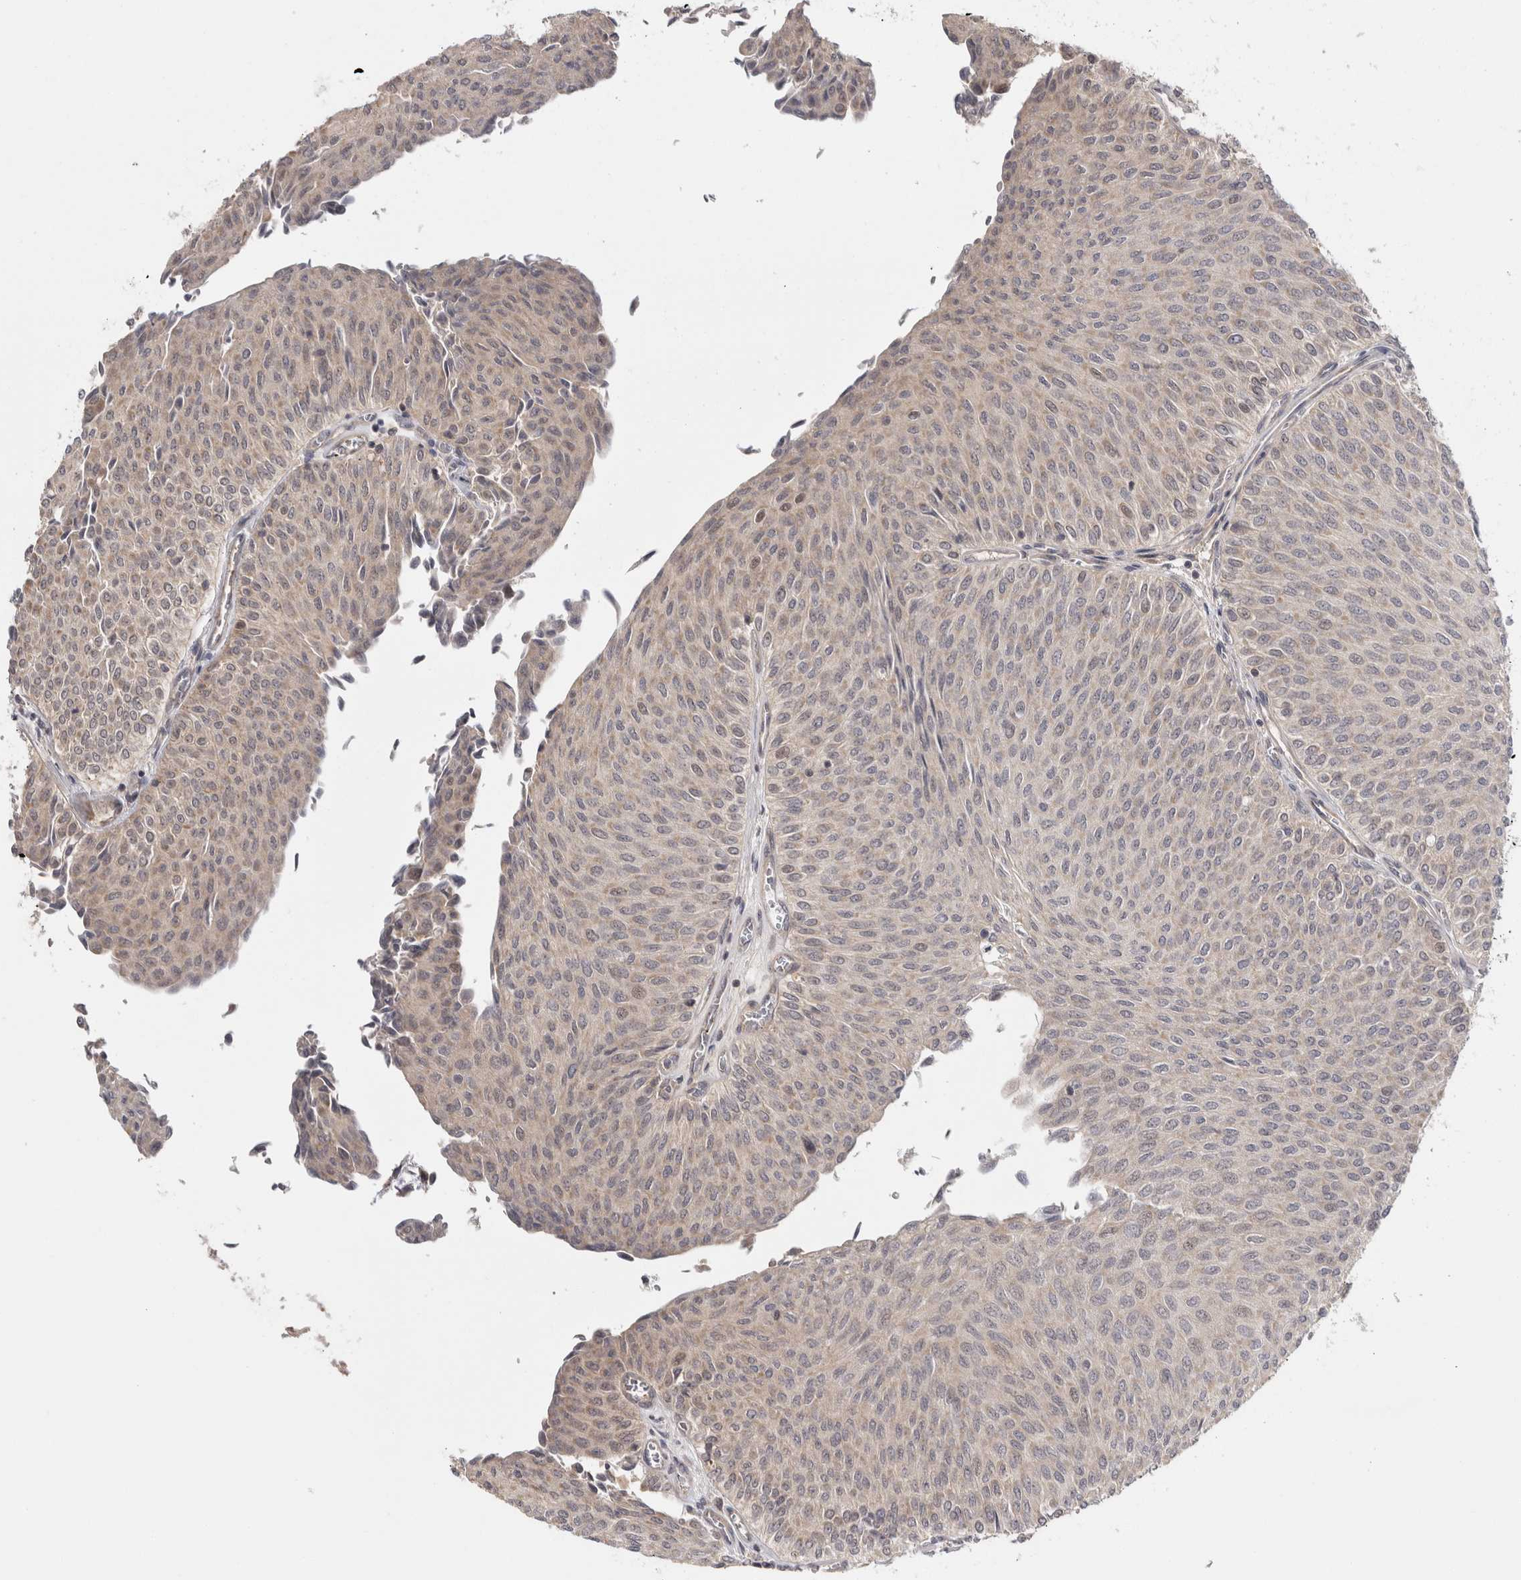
{"staining": {"intensity": "weak", "quantity": ">75%", "location": "cytoplasmic/membranous"}, "tissue": "urothelial cancer", "cell_type": "Tumor cells", "image_type": "cancer", "snomed": [{"axis": "morphology", "description": "Urothelial carcinoma, Low grade"}, {"axis": "topography", "description": "Urinary bladder"}], "caption": "Urothelial cancer stained with DAB immunohistochemistry (IHC) reveals low levels of weak cytoplasmic/membranous positivity in about >75% of tumor cells. The staining was performed using DAB to visualize the protein expression in brown, while the nuclei were stained in blue with hematoxylin (Magnification: 20x).", "gene": "ZNF318", "patient": {"sex": "male", "age": 78}}